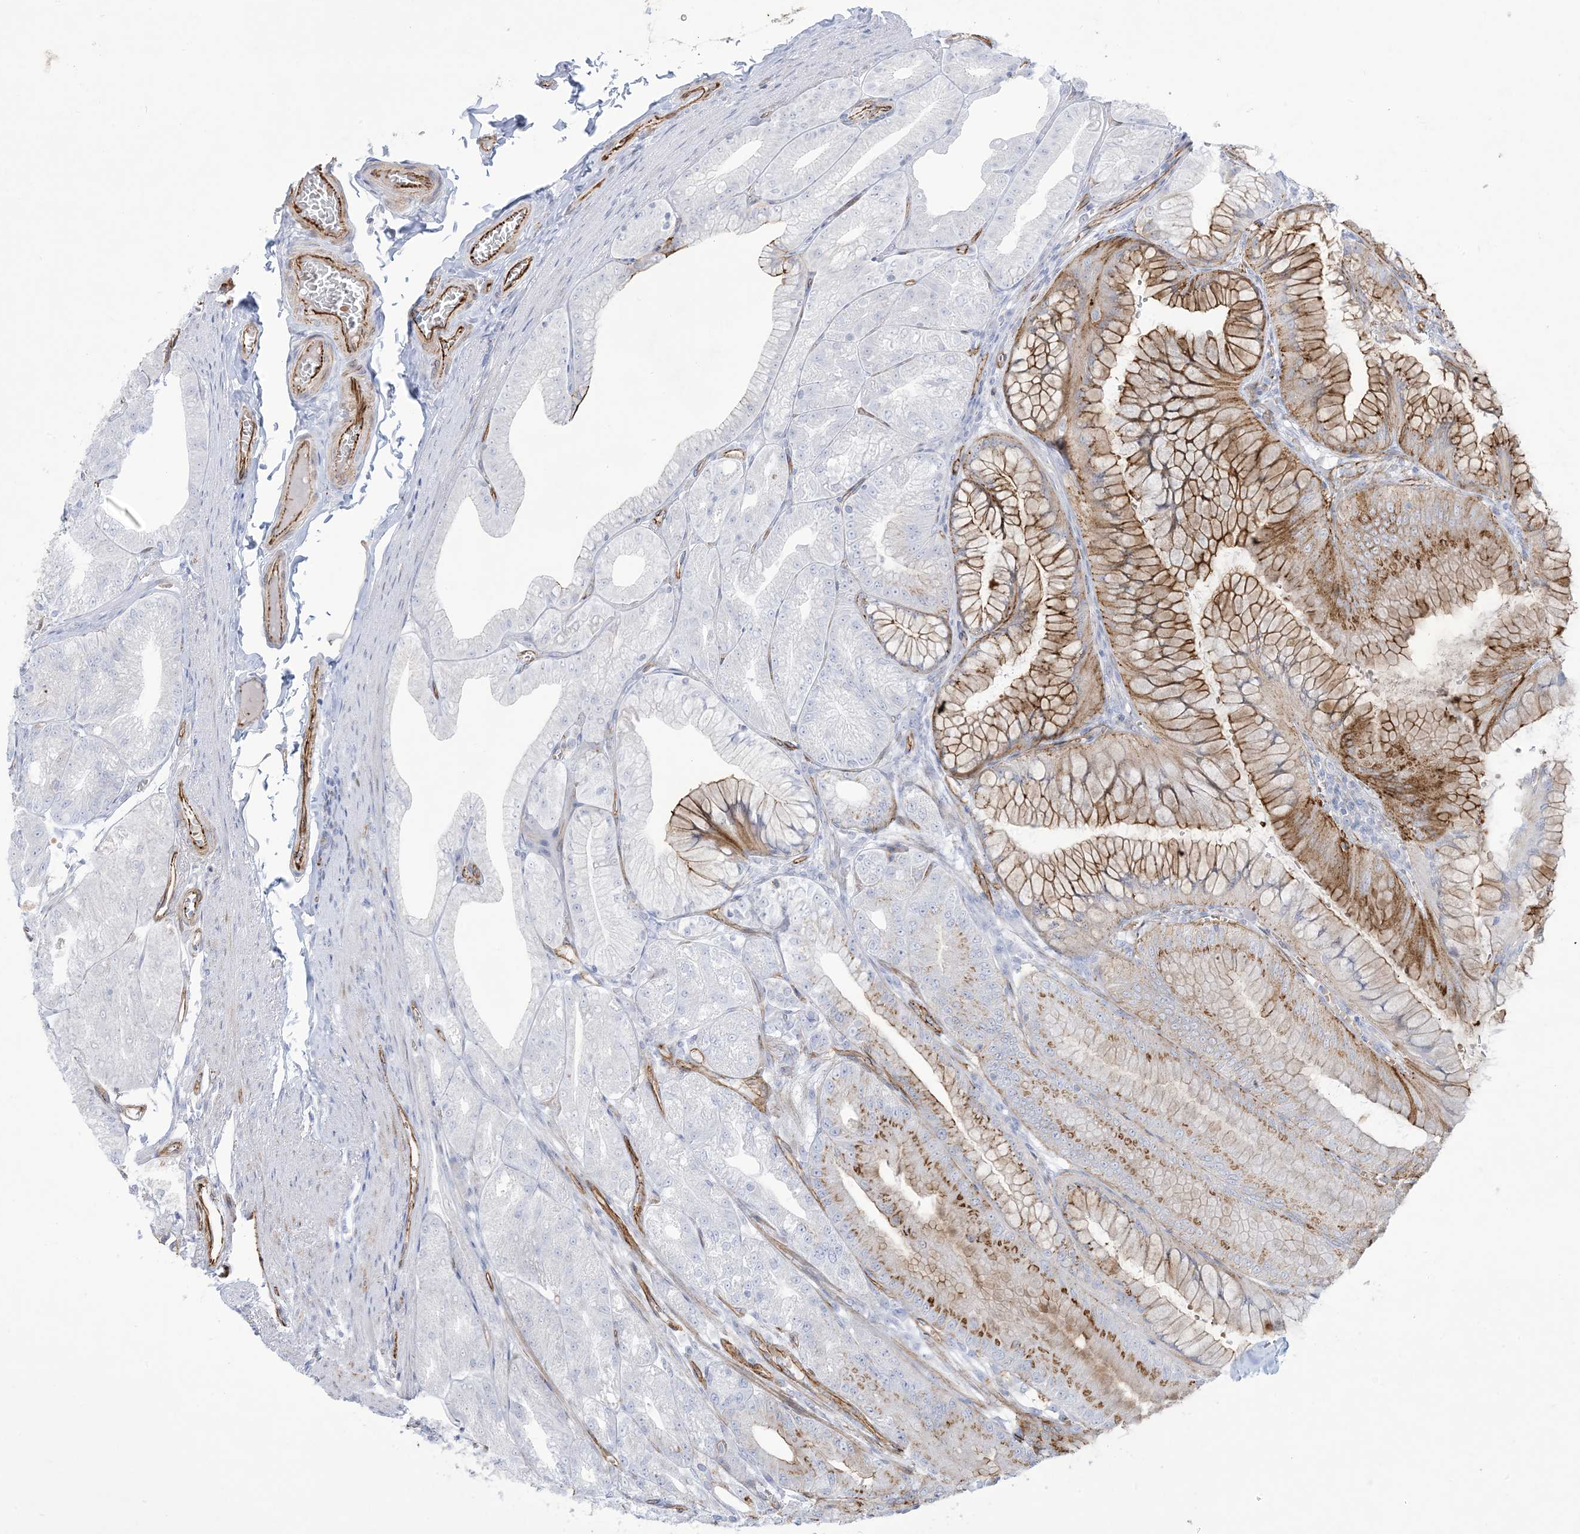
{"staining": {"intensity": "strong", "quantity": "25%-75%", "location": "cytoplasmic/membranous"}, "tissue": "stomach", "cell_type": "Glandular cells", "image_type": "normal", "snomed": [{"axis": "morphology", "description": "Normal tissue, NOS"}, {"axis": "topography", "description": "Stomach, lower"}], "caption": "Protein positivity by immunohistochemistry shows strong cytoplasmic/membranous expression in approximately 25%-75% of glandular cells in normal stomach.", "gene": "B3GNT7", "patient": {"sex": "male", "age": 71}}